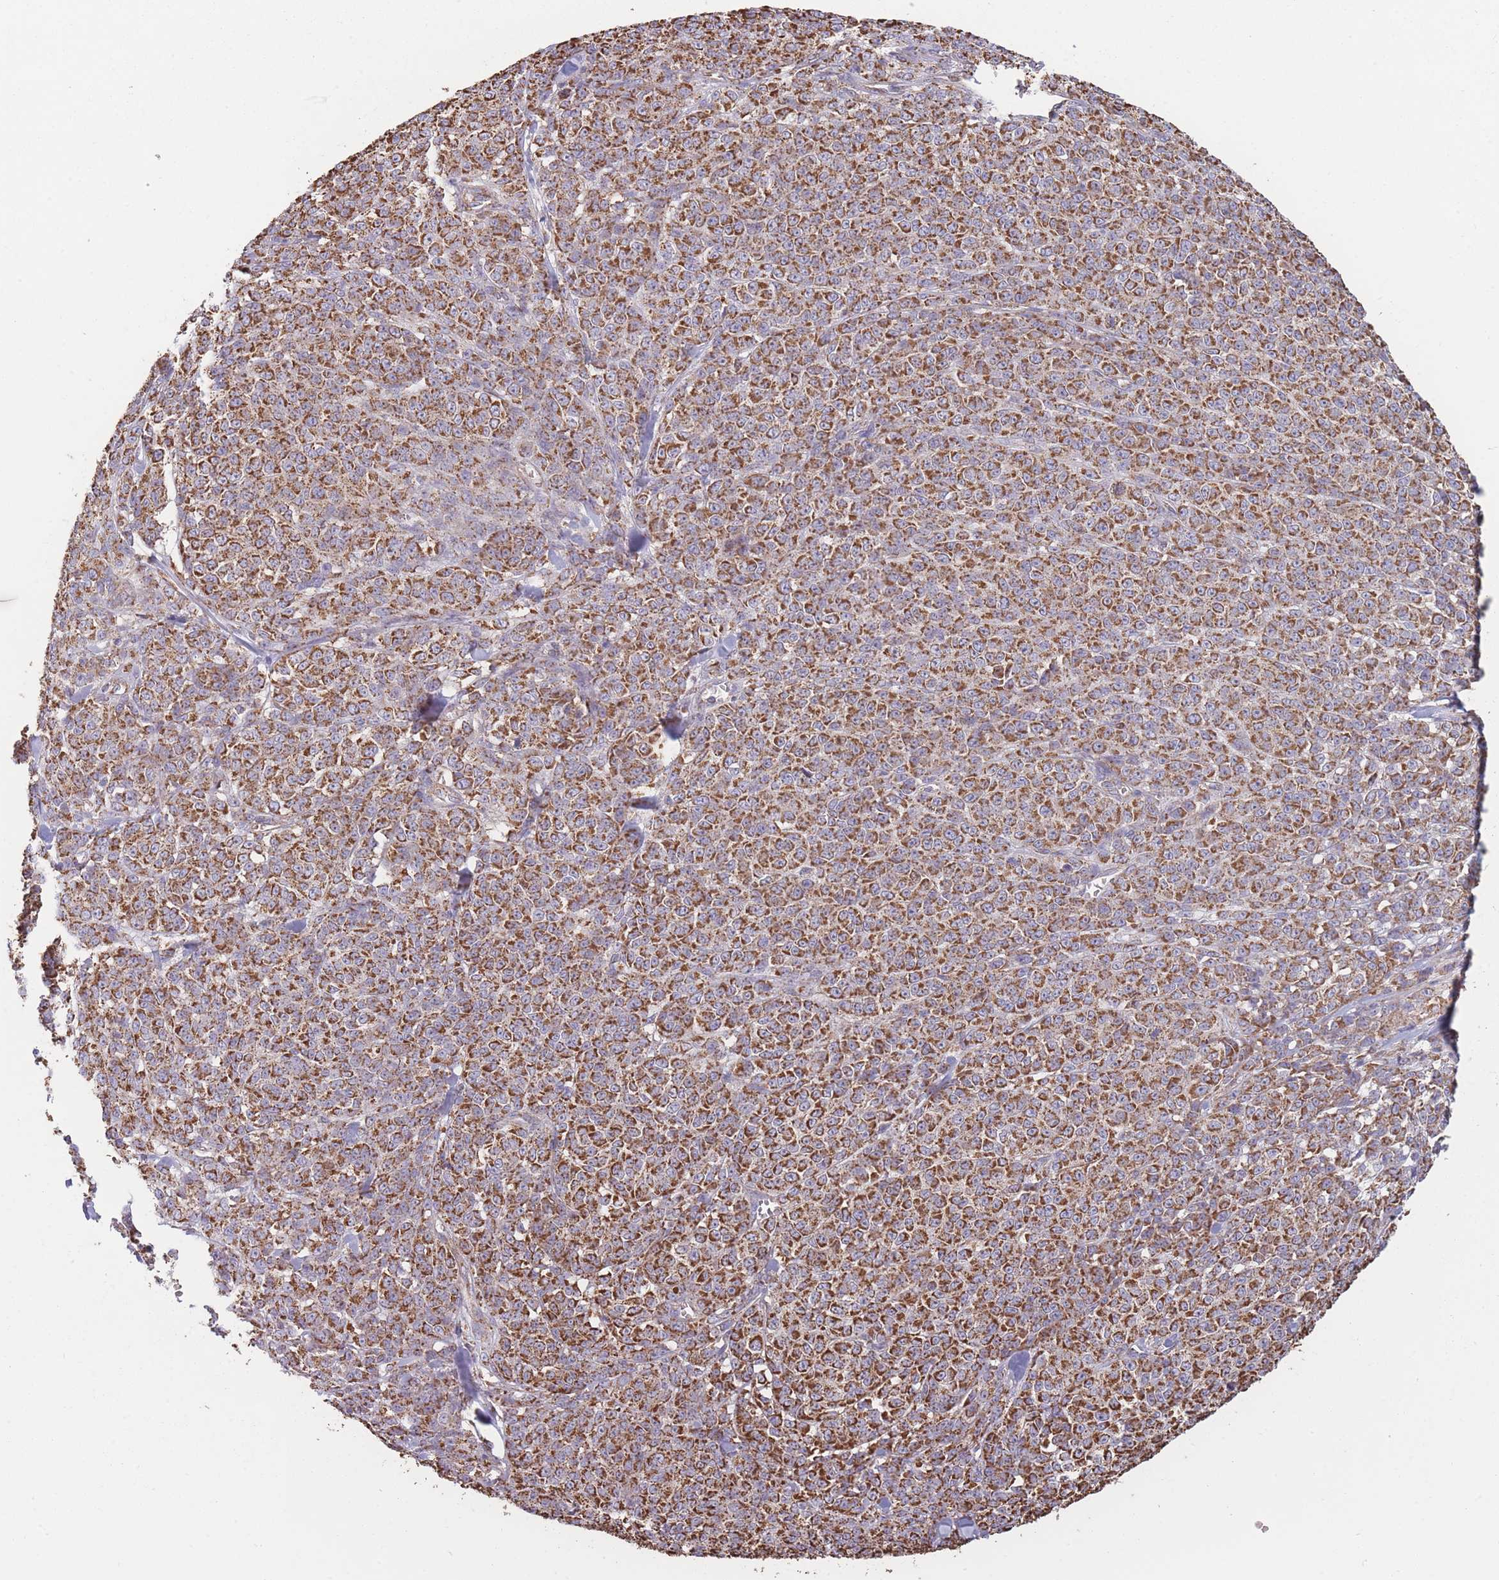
{"staining": {"intensity": "strong", "quantity": ">75%", "location": "cytoplasmic/membranous"}, "tissue": "melanoma", "cell_type": "Tumor cells", "image_type": "cancer", "snomed": [{"axis": "morphology", "description": "Normal tissue, NOS"}, {"axis": "morphology", "description": "Malignant melanoma, NOS"}, {"axis": "topography", "description": "Skin"}], "caption": "Melanoma was stained to show a protein in brown. There is high levels of strong cytoplasmic/membranous staining in approximately >75% of tumor cells. Using DAB (brown) and hematoxylin (blue) stains, captured at high magnification using brightfield microscopy.", "gene": "KIF16B", "patient": {"sex": "female", "age": 34}}